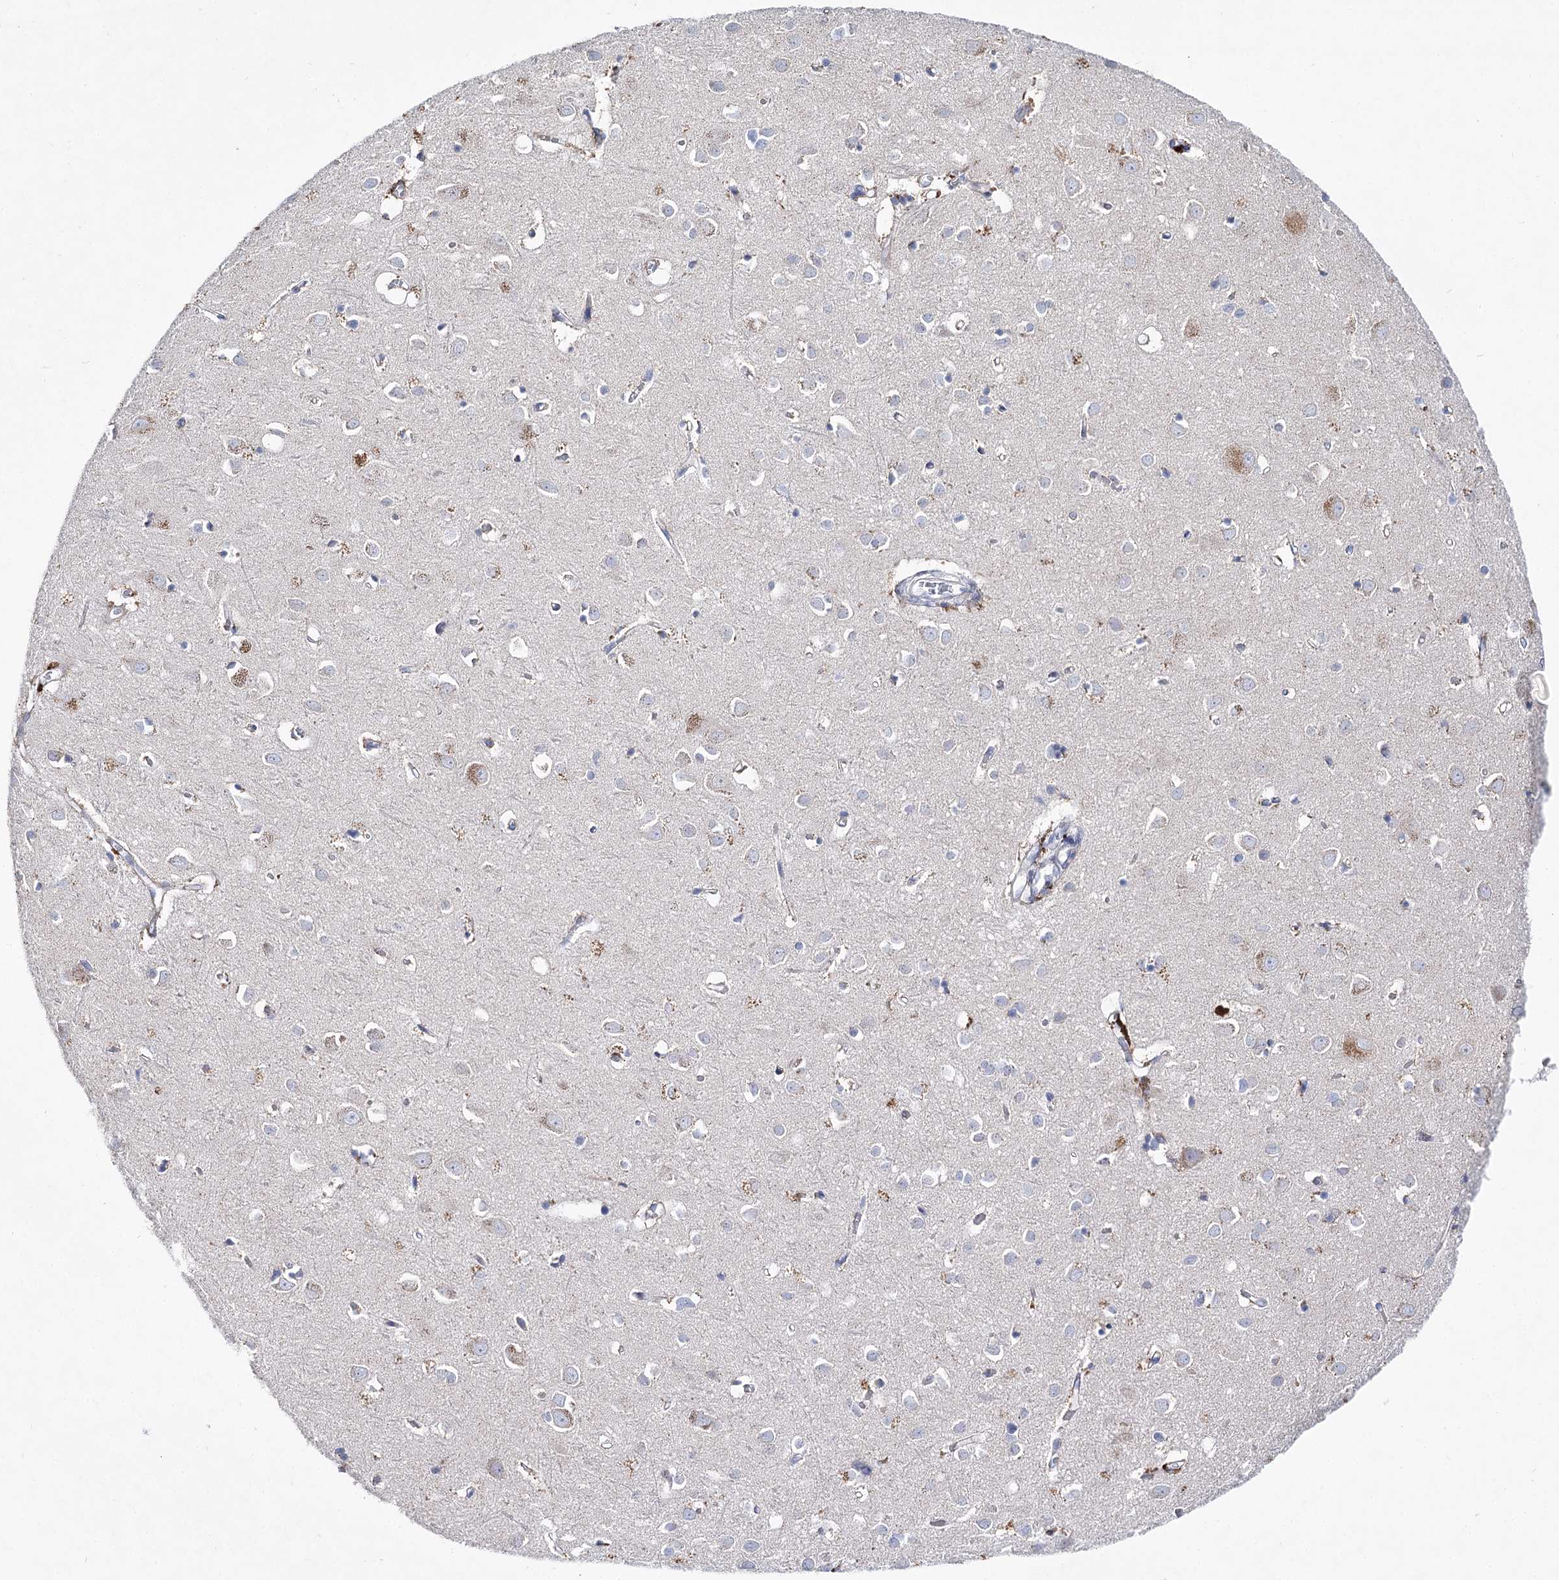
{"staining": {"intensity": "moderate", "quantity": "<25%", "location": "cytoplasmic/membranous"}, "tissue": "cerebral cortex", "cell_type": "Endothelial cells", "image_type": "normal", "snomed": [{"axis": "morphology", "description": "Normal tissue, NOS"}, {"axis": "topography", "description": "Cerebral cortex"}], "caption": "Protein expression analysis of benign human cerebral cortex reveals moderate cytoplasmic/membranous staining in approximately <25% of endothelial cells. The staining is performed using DAB (3,3'-diaminobenzidine) brown chromogen to label protein expression. The nuclei are counter-stained blue using hematoxylin.", "gene": "LRRC14B", "patient": {"sex": "female", "age": 64}}